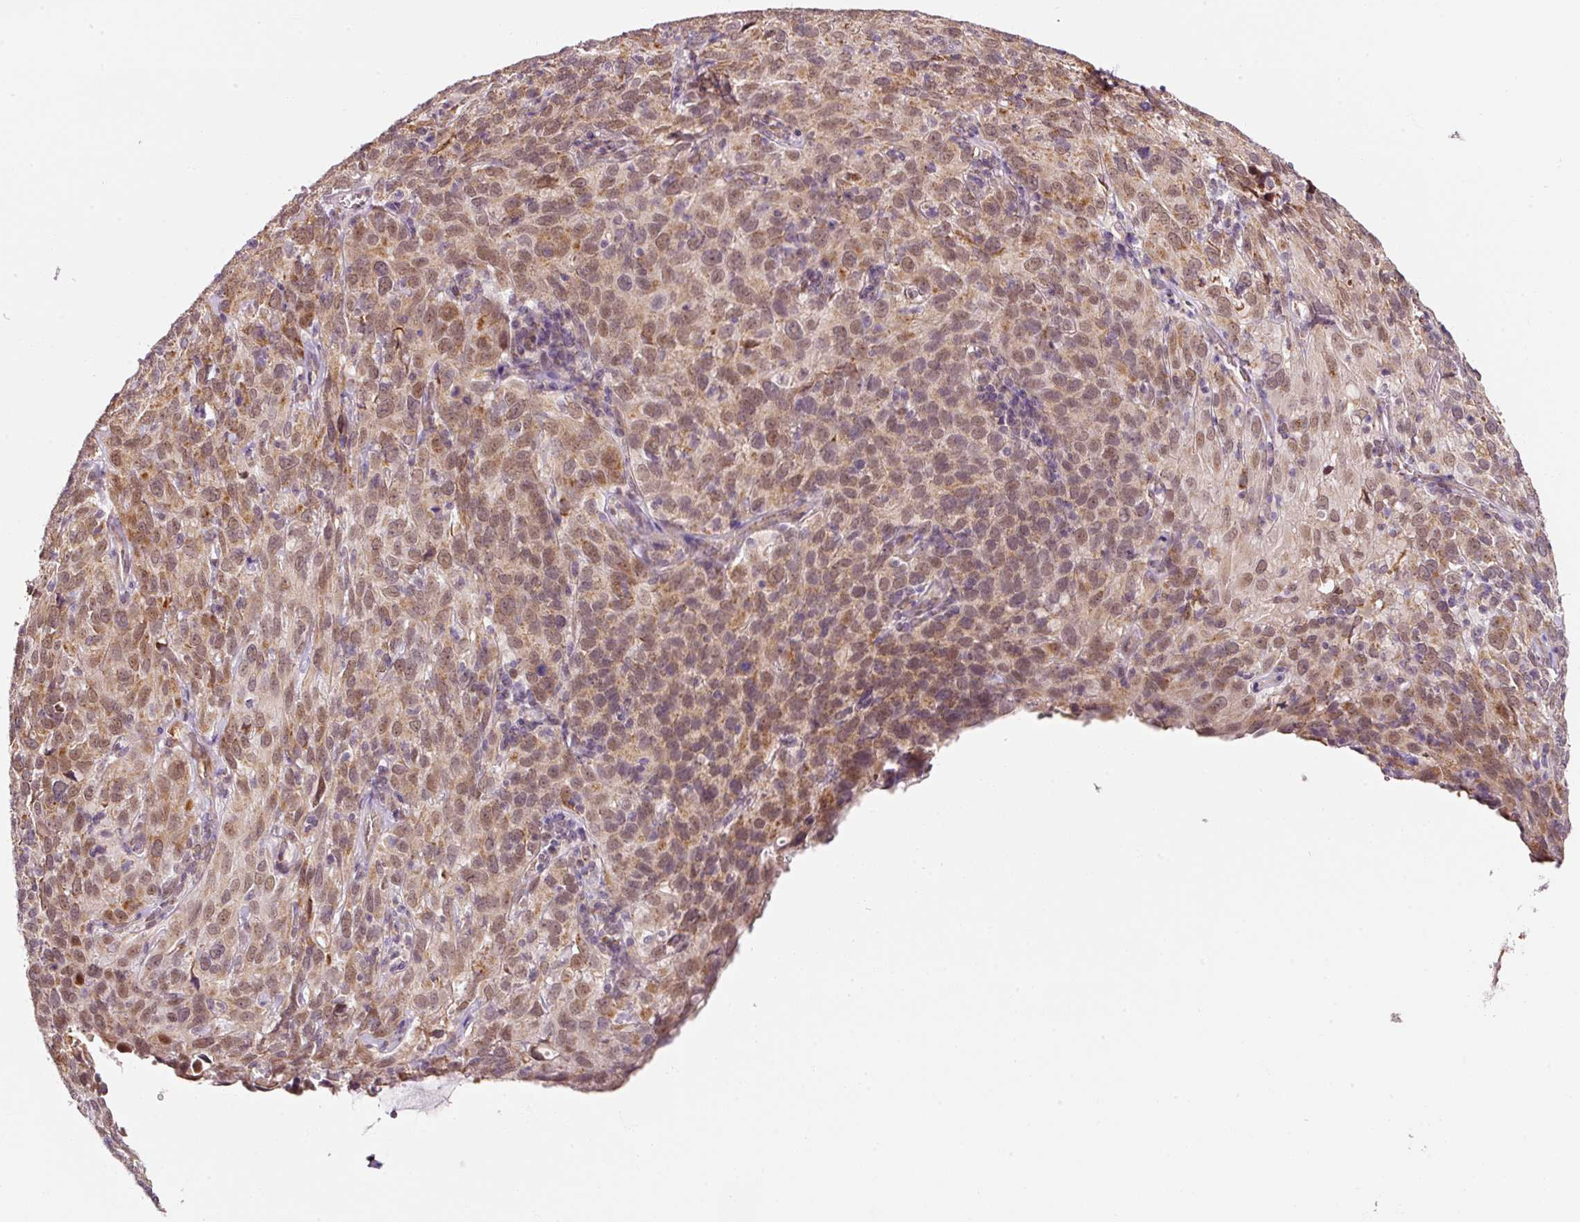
{"staining": {"intensity": "moderate", "quantity": ">75%", "location": "cytoplasmic/membranous,nuclear"}, "tissue": "cervical cancer", "cell_type": "Tumor cells", "image_type": "cancer", "snomed": [{"axis": "morphology", "description": "Squamous cell carcinoma, NOS"}, {"axis": "topography", "description": "Cervix"}], "caption": "An image of squamous cell carcinoma (cervical) stained for a protein displays moderate cytoplasmic/membranous and nuclear brown staining in tumor cells.", "gene": "ZNF460", "patient": {"sex": "female", "age": 51}}